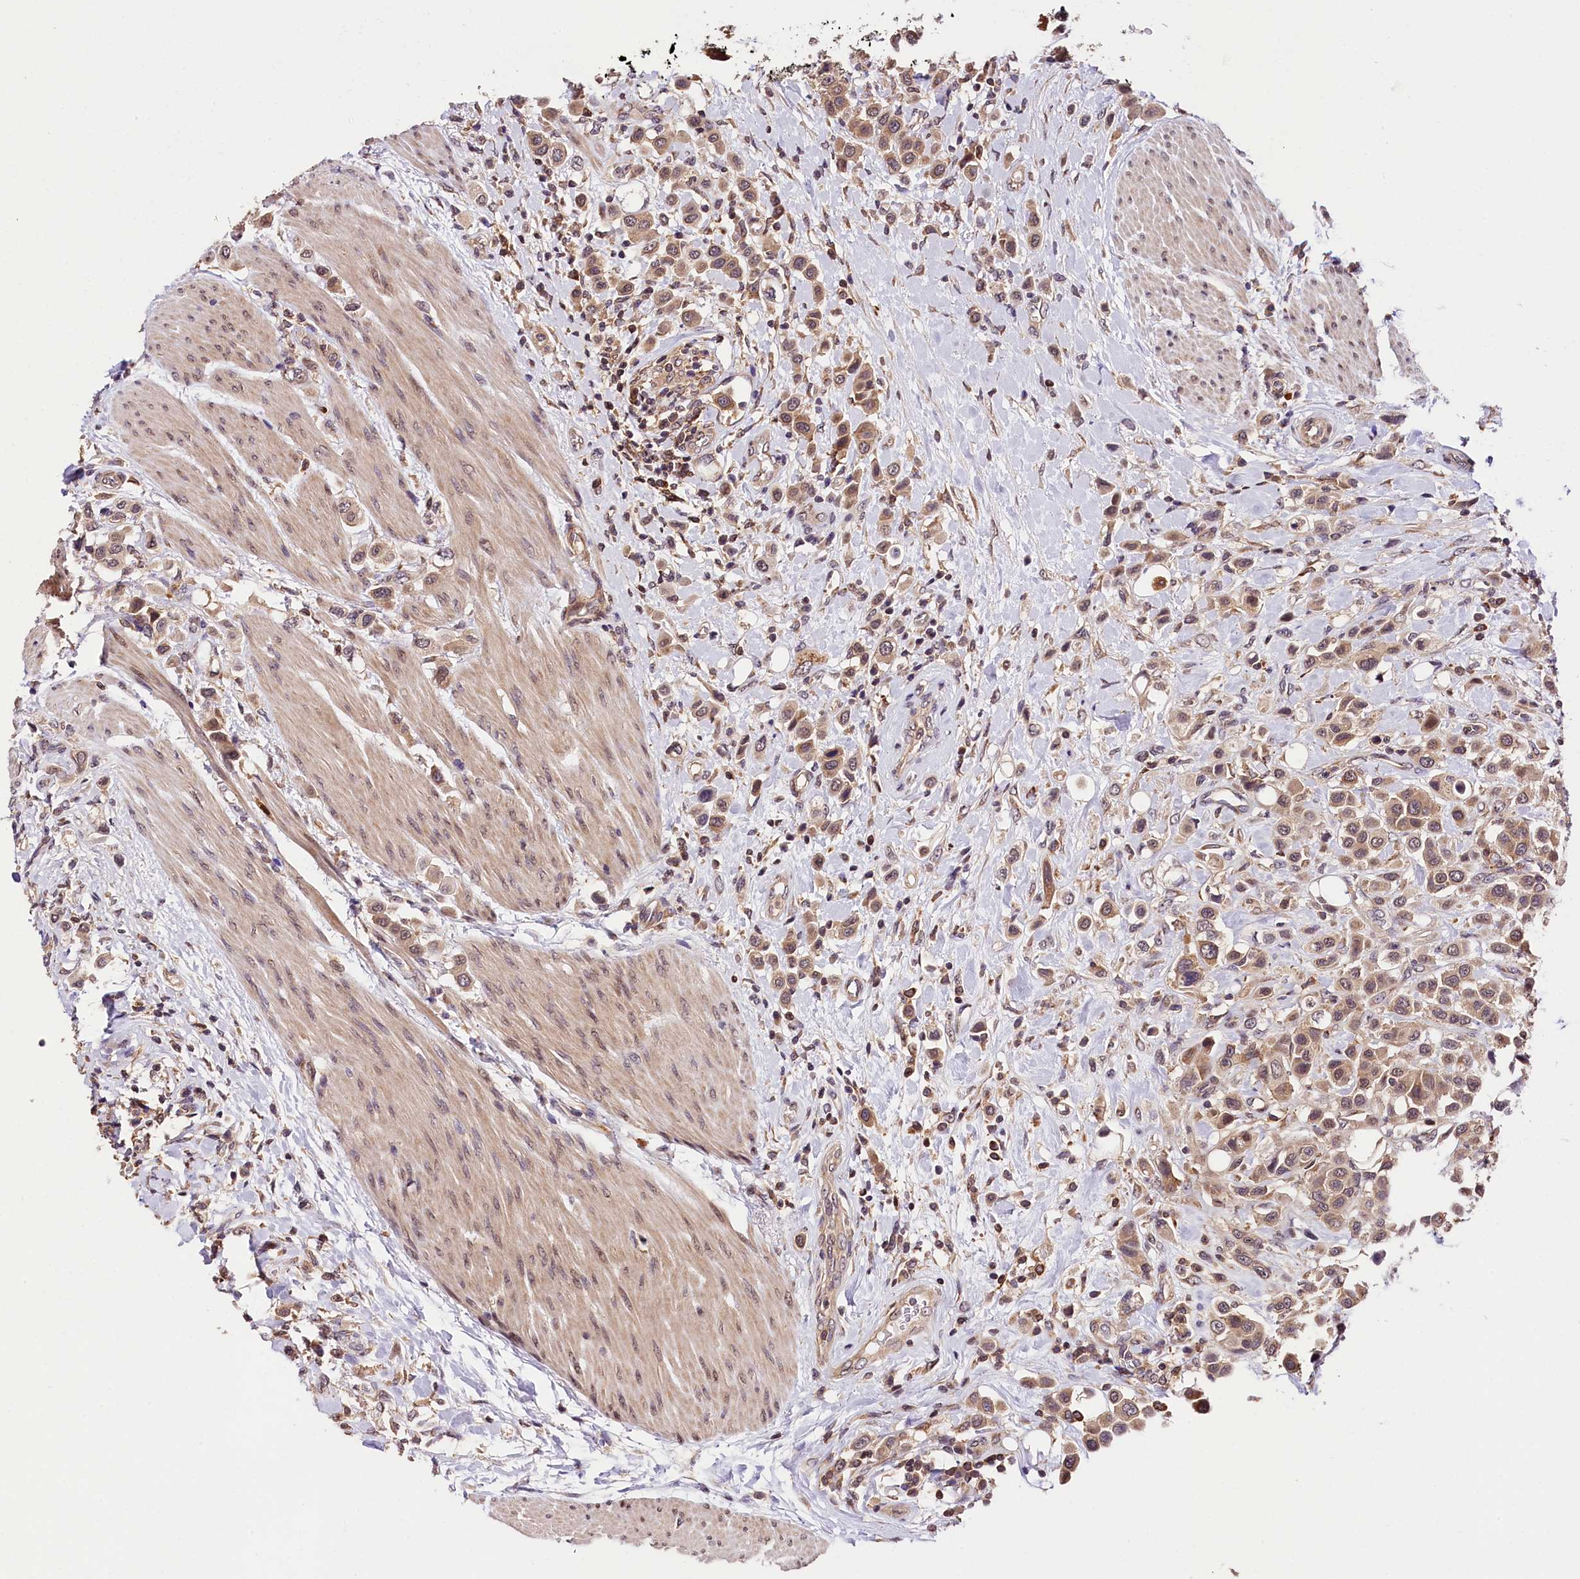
{"staining": {"intensity": "weak", "quantity": ">75%", "location": "cytoplasmic/membranous"}, "tissue": "urothelial cancer", "cell_type": "Tumor cells", "image_type": "cancer", "snomed": [{"axis": "morphology", "description": "Urothelial carcinoma, High grade"}, {"axis": "topography", "description": "Urinary bladder"}], "caption": "Brown immunohistochemical staining in human urothelial carcinoma (high-grade) reveals weak cytoplasmic/membranous staining in about >75% of tumor cells.", "gene": "CHORDC1", "patient": {"sex": "male", "age": 50}}